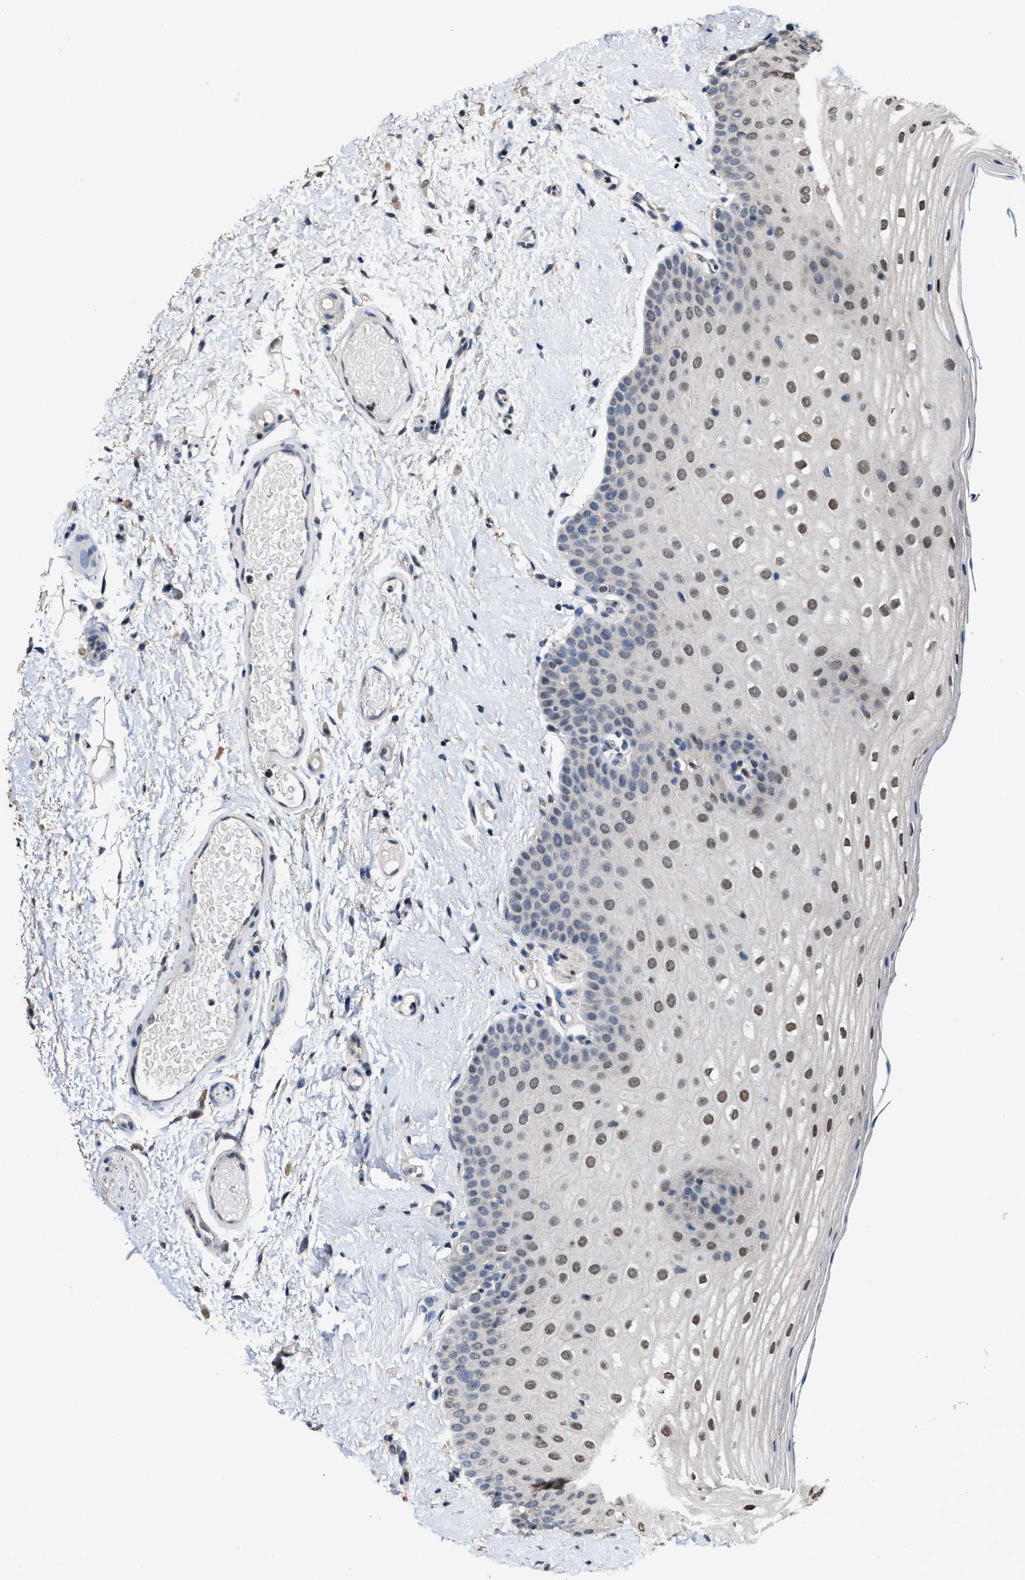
{"staining": {"intensity": "moderate", "quantity": "25%-75%", "location": "nuclear"}, "tissue": "oral mucosa", "cell_type": "Squamous epithelial cells", "image_type": "normal", "snomed": [{"axis": "morphology", "description": "Normal tissue, NOS"}, {"axis": "topography", "description": "Skin"}, {"axis": "topography", "description": "Oral tissue"}], "caption": "This is an image of immunohistochemistry (IHC) staining of unremarkable oral mucosa, which shows moderate staining in the nuclear of squamous epithelial cells.", "gene": "ZNF20", "patient": {"sex": "male", "age": 84}}